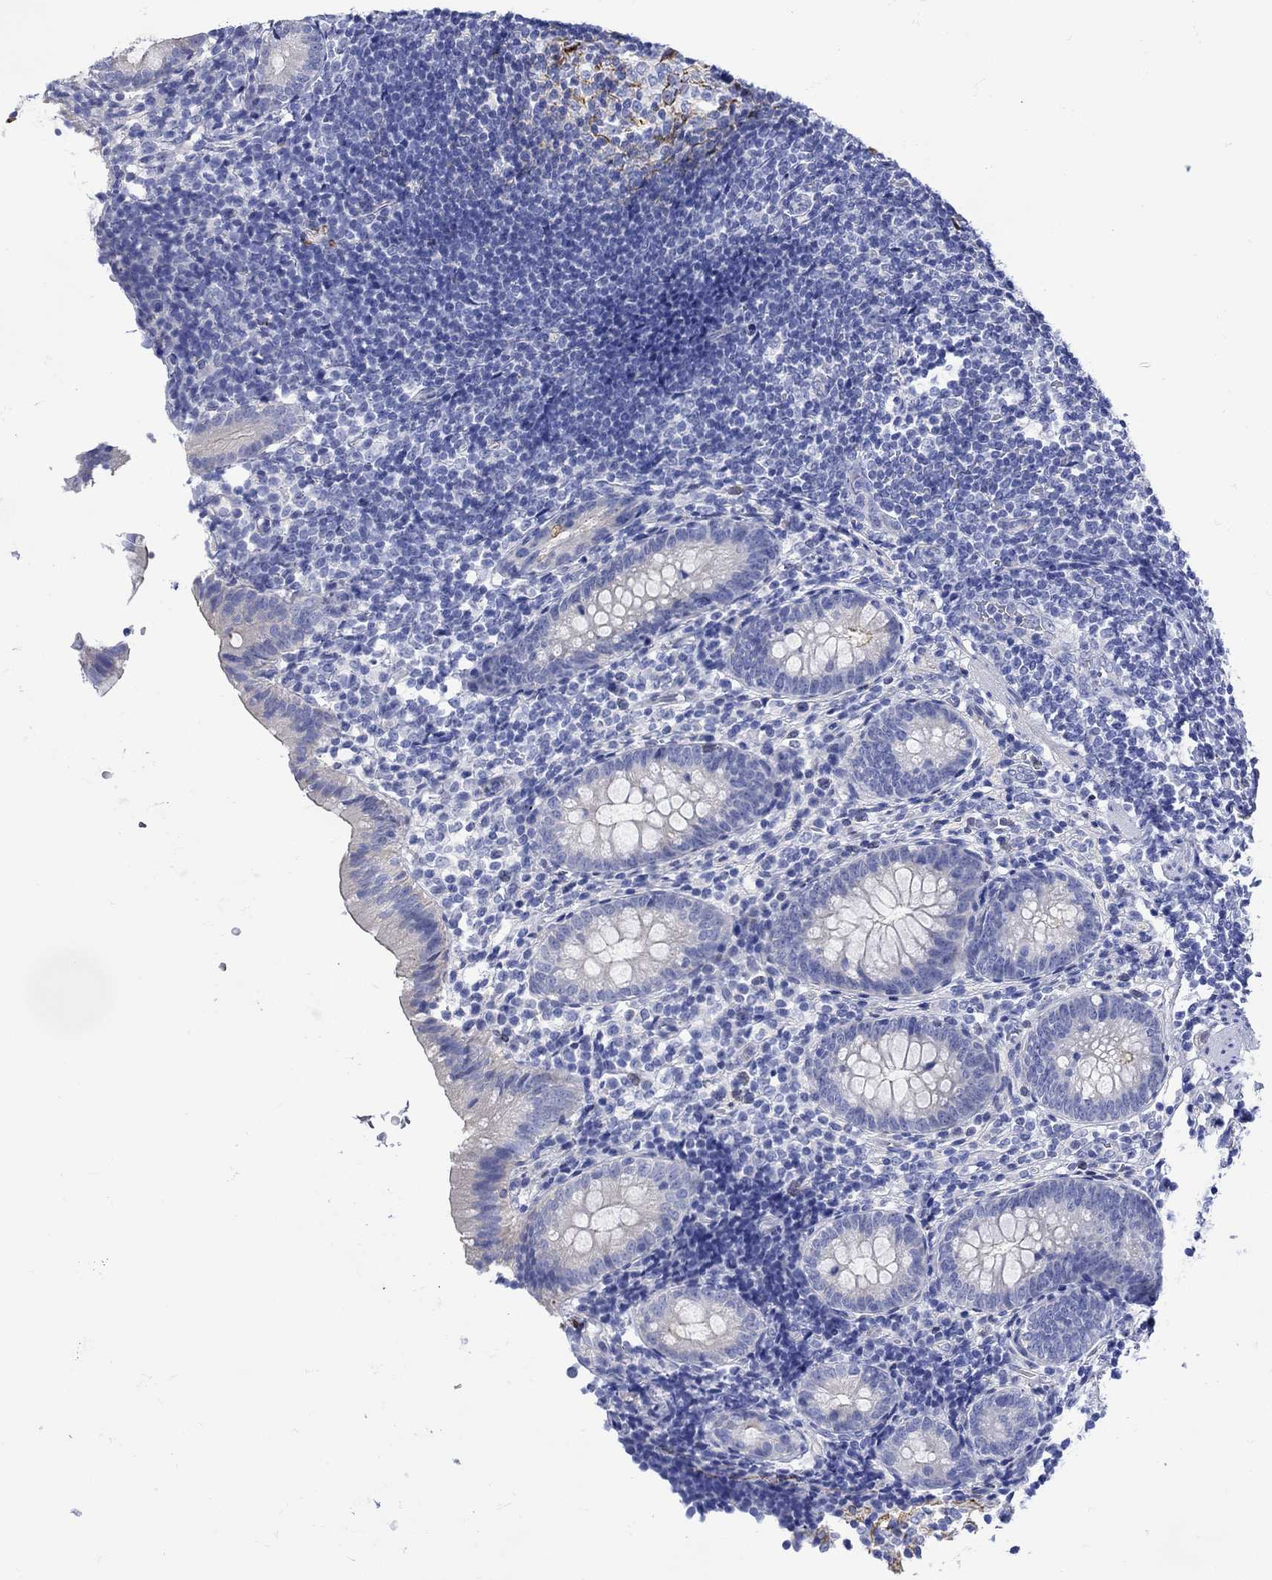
{"staining": {"intensity": "negative", "quantity": "none", "location": "none"}, "tissue": "appendix", "cell_type": "Glandular cells", "image_type": "normal", "snomed": [{"axis": "morphology", "description": "Normal tissue, NOS"}, {"axis": "topography", "description": "Appendix"}], "caption": "A histopathology image of appendix stained for a protein displays no brown staining in glandular cells. Nuclei are stained in blue.", "gene": "ANKMY1", "patient": {"sex": "female", "age": 40}}